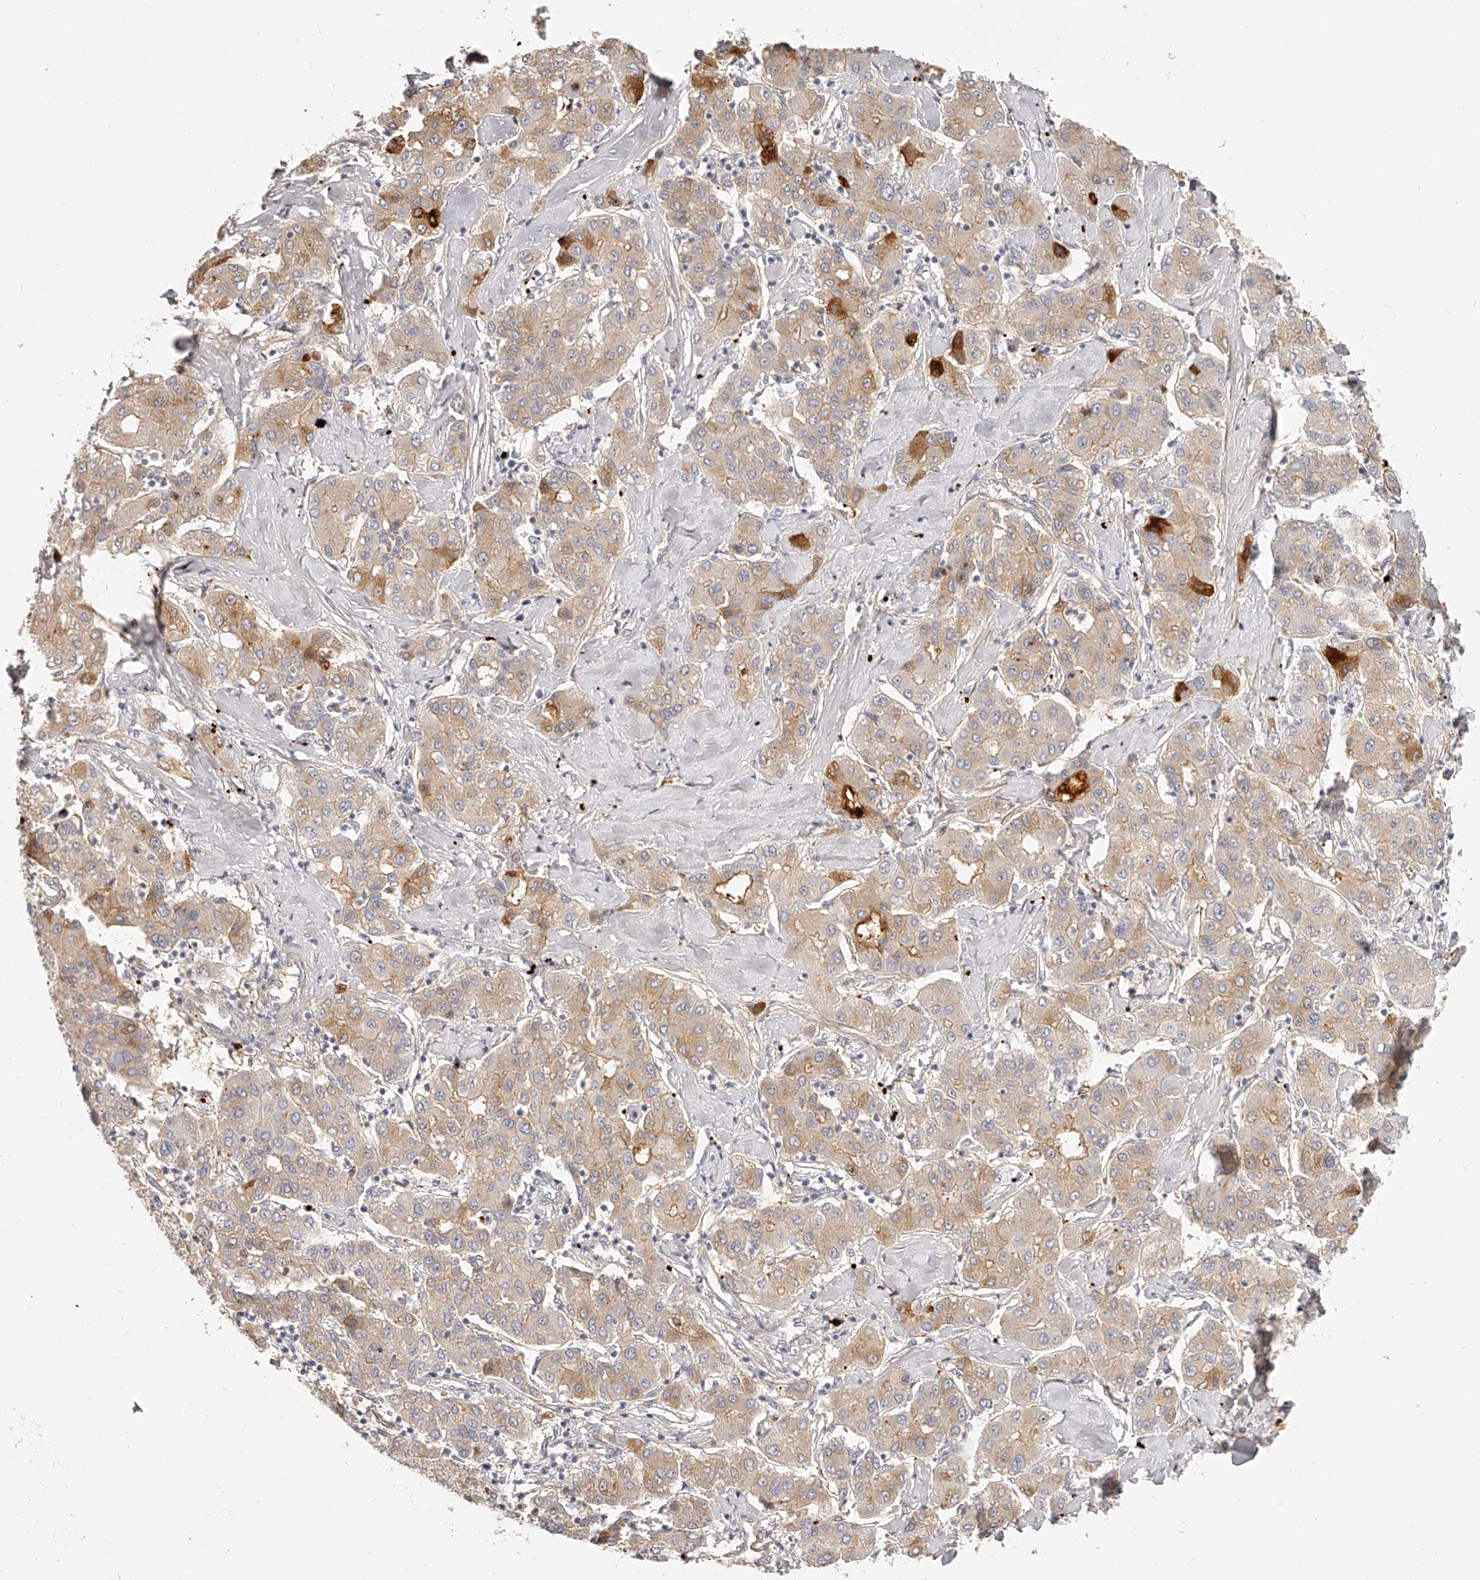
{"staining": {"intensity": "weak", "quantity": "25%-75%", "location": "cytoplasmic/membranous"}, "tissue": "liver cancer", "cell_type": "Tumor cells", "image_type": "cancer", "snomed": [{"axis": "morphology", "description": "Carcinoma, Hepatocellular, NOS"}, {"axis": "topography", "description": "Liver"}], "caption": "Weak cytoplasmic/membranous positivity is seen in approximately 25%-75% of tumor cells in liver cancer.", "gene": "ITGB3", "patient": {"sex": "male", "age": 65}}